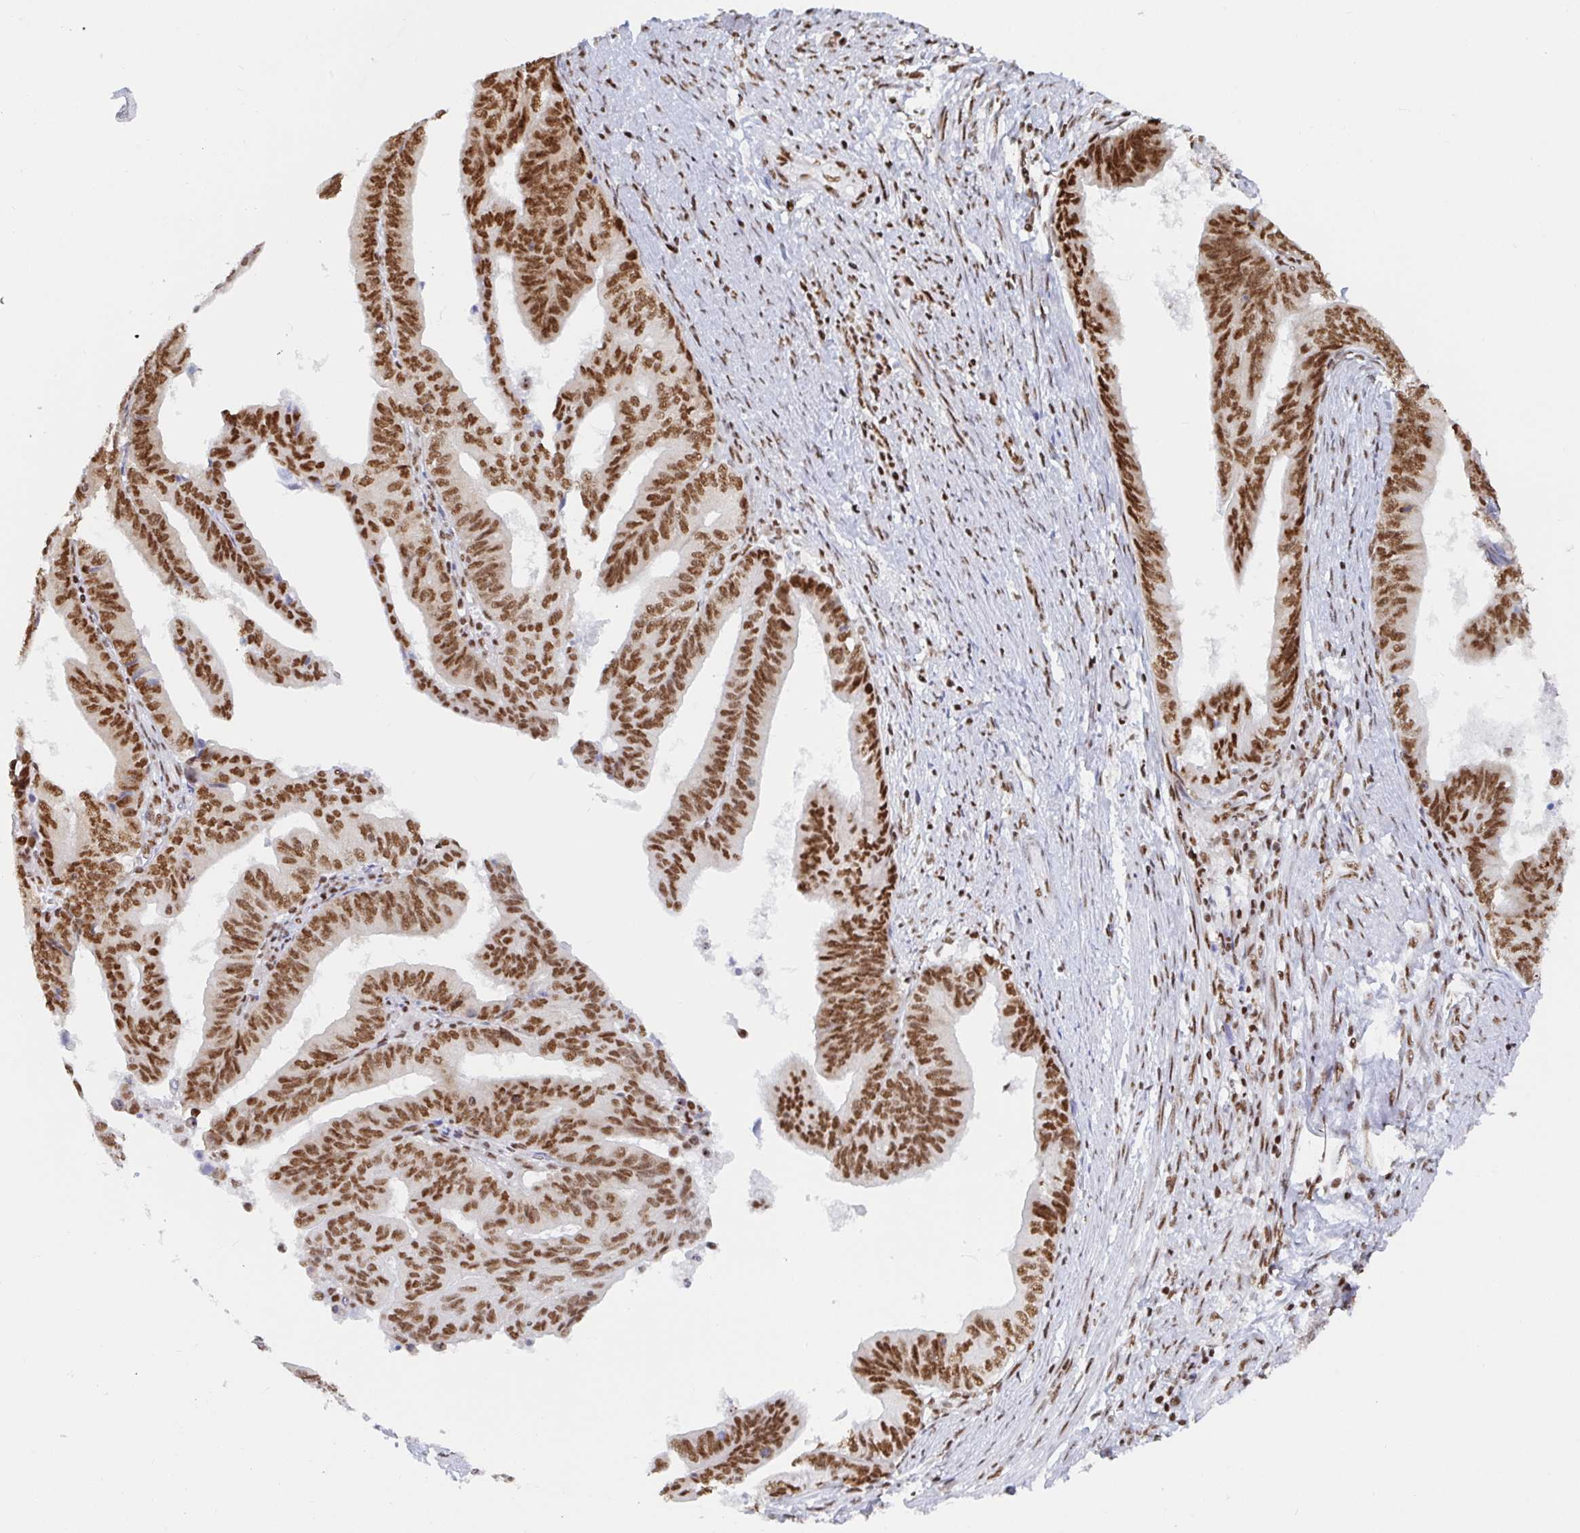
{"staining": {"intensity": "moderate", "quantity": ">75%", "location": "nuclear"}, "tissue": "endometrial cancer", "cell_type": "Tumor cells", "image_type": "cancer", "snomed": [{"axis": "morphology", "description": "Adenocarcinoma, NOS"}, {"axis": "topography", "description": "Endometrium"}], "caption": "Adenocarcinoma (endometrial) stained with DAB (3,3'-diaminobenzidine) immunohistochemistry demonstrates medium levels of moderate nuclear positivity in about >75% of tumor cells.", "gene": "EWSR1", "patient": {"sex": "female", "age": 65}}